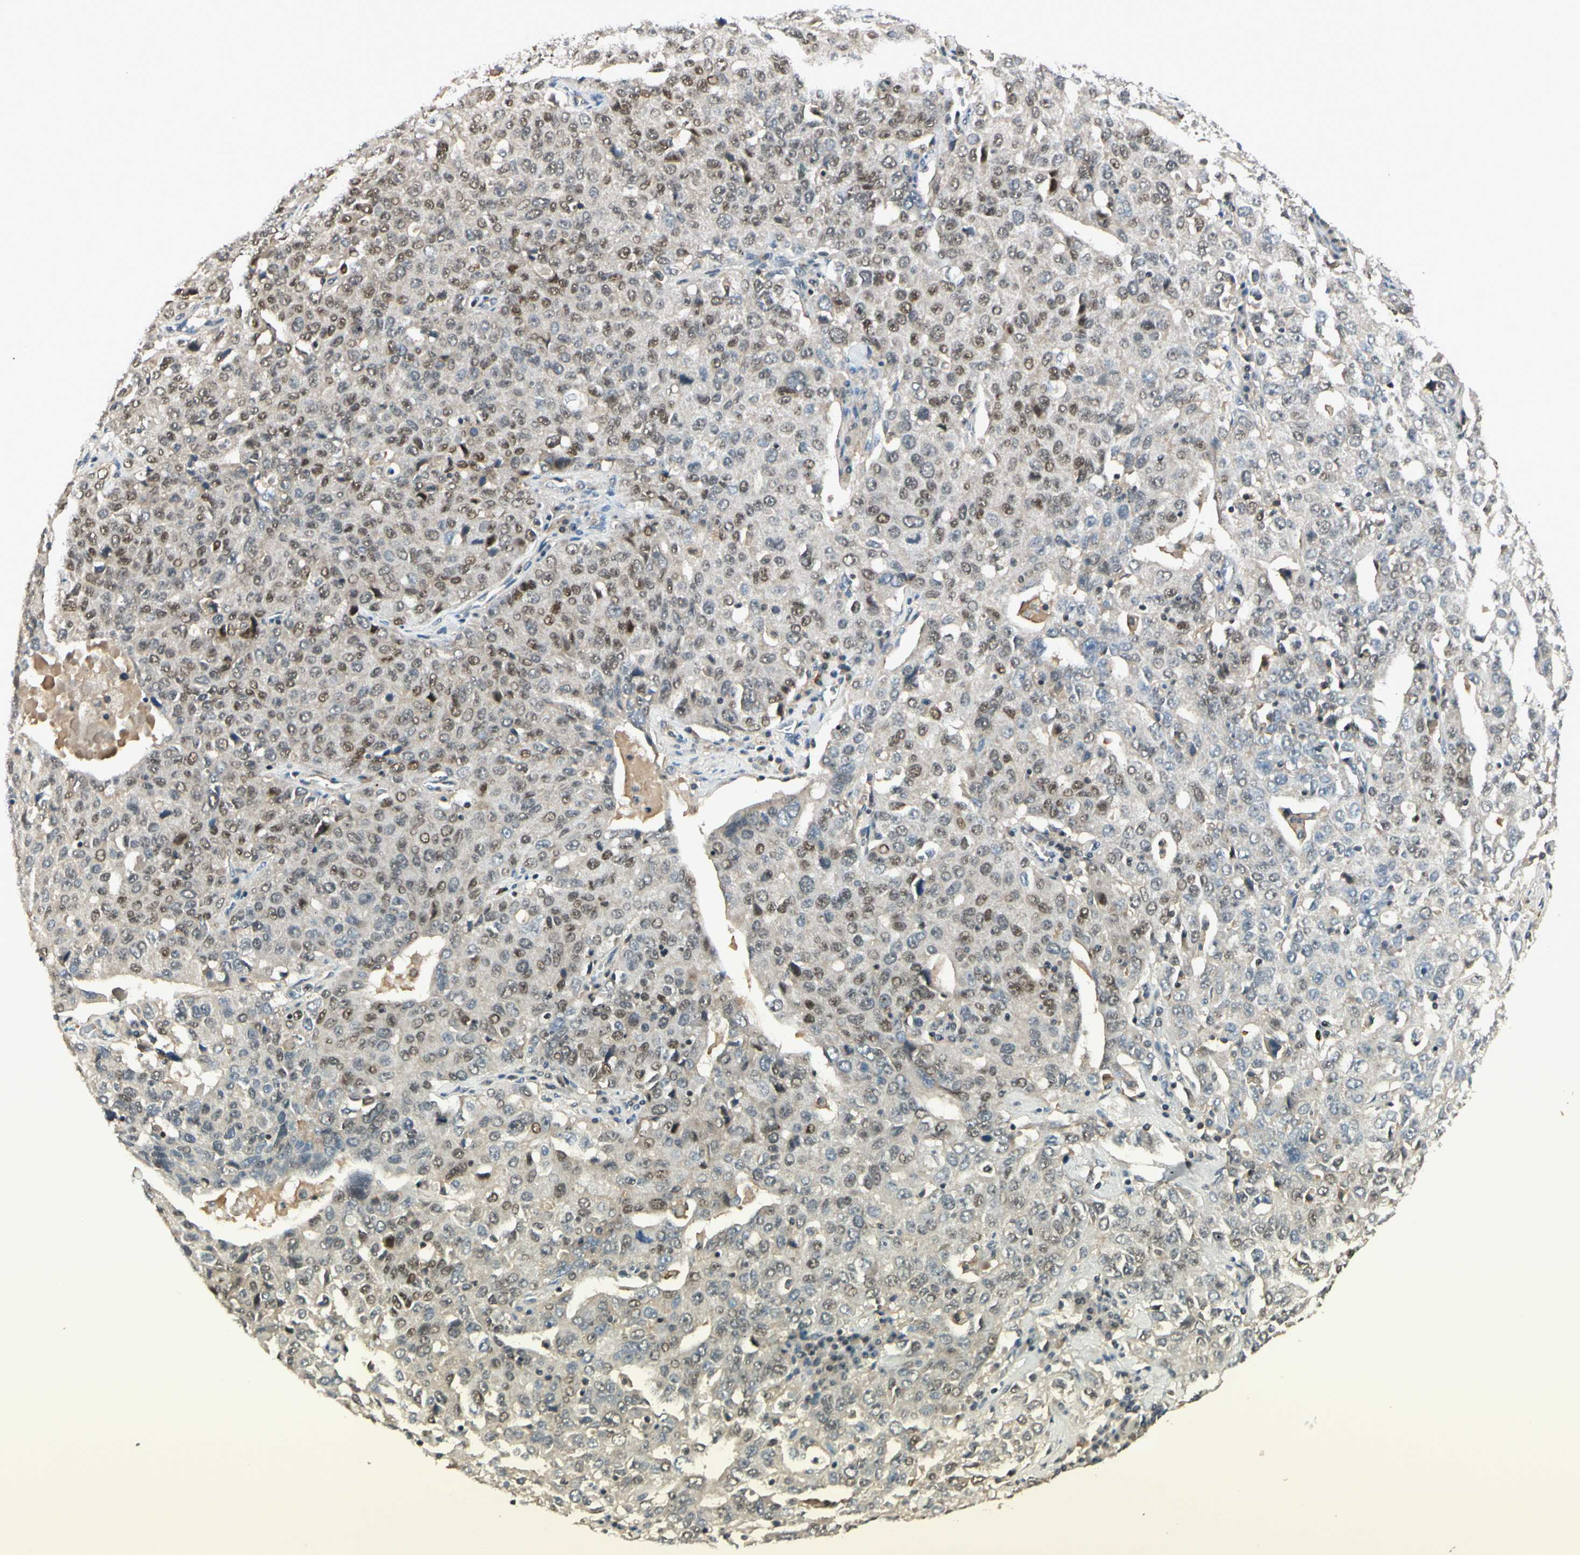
{"staining": {"intensity": "weak", "quantity": "25%-75%", "location": "cytoplasmic/membranous,nuclear"}, "tissue": "ovarian cancer", "cell_type": "Tumor cells", "image_type": "cancer", "snomed": [{"axis": "morphology", "description": "Carcinoma, endometroid"}, {"axis": "topography", "description": "Ovary"}], "caption": "A micrograph of human endometroid carcinoma (ovarian) stained for a protein demonstrates weak cytoplasmic/membranous and nuclear brown staining in tumor cells.", "gene": "NFYA", "patient": {"sex": "female", "age": 62}}